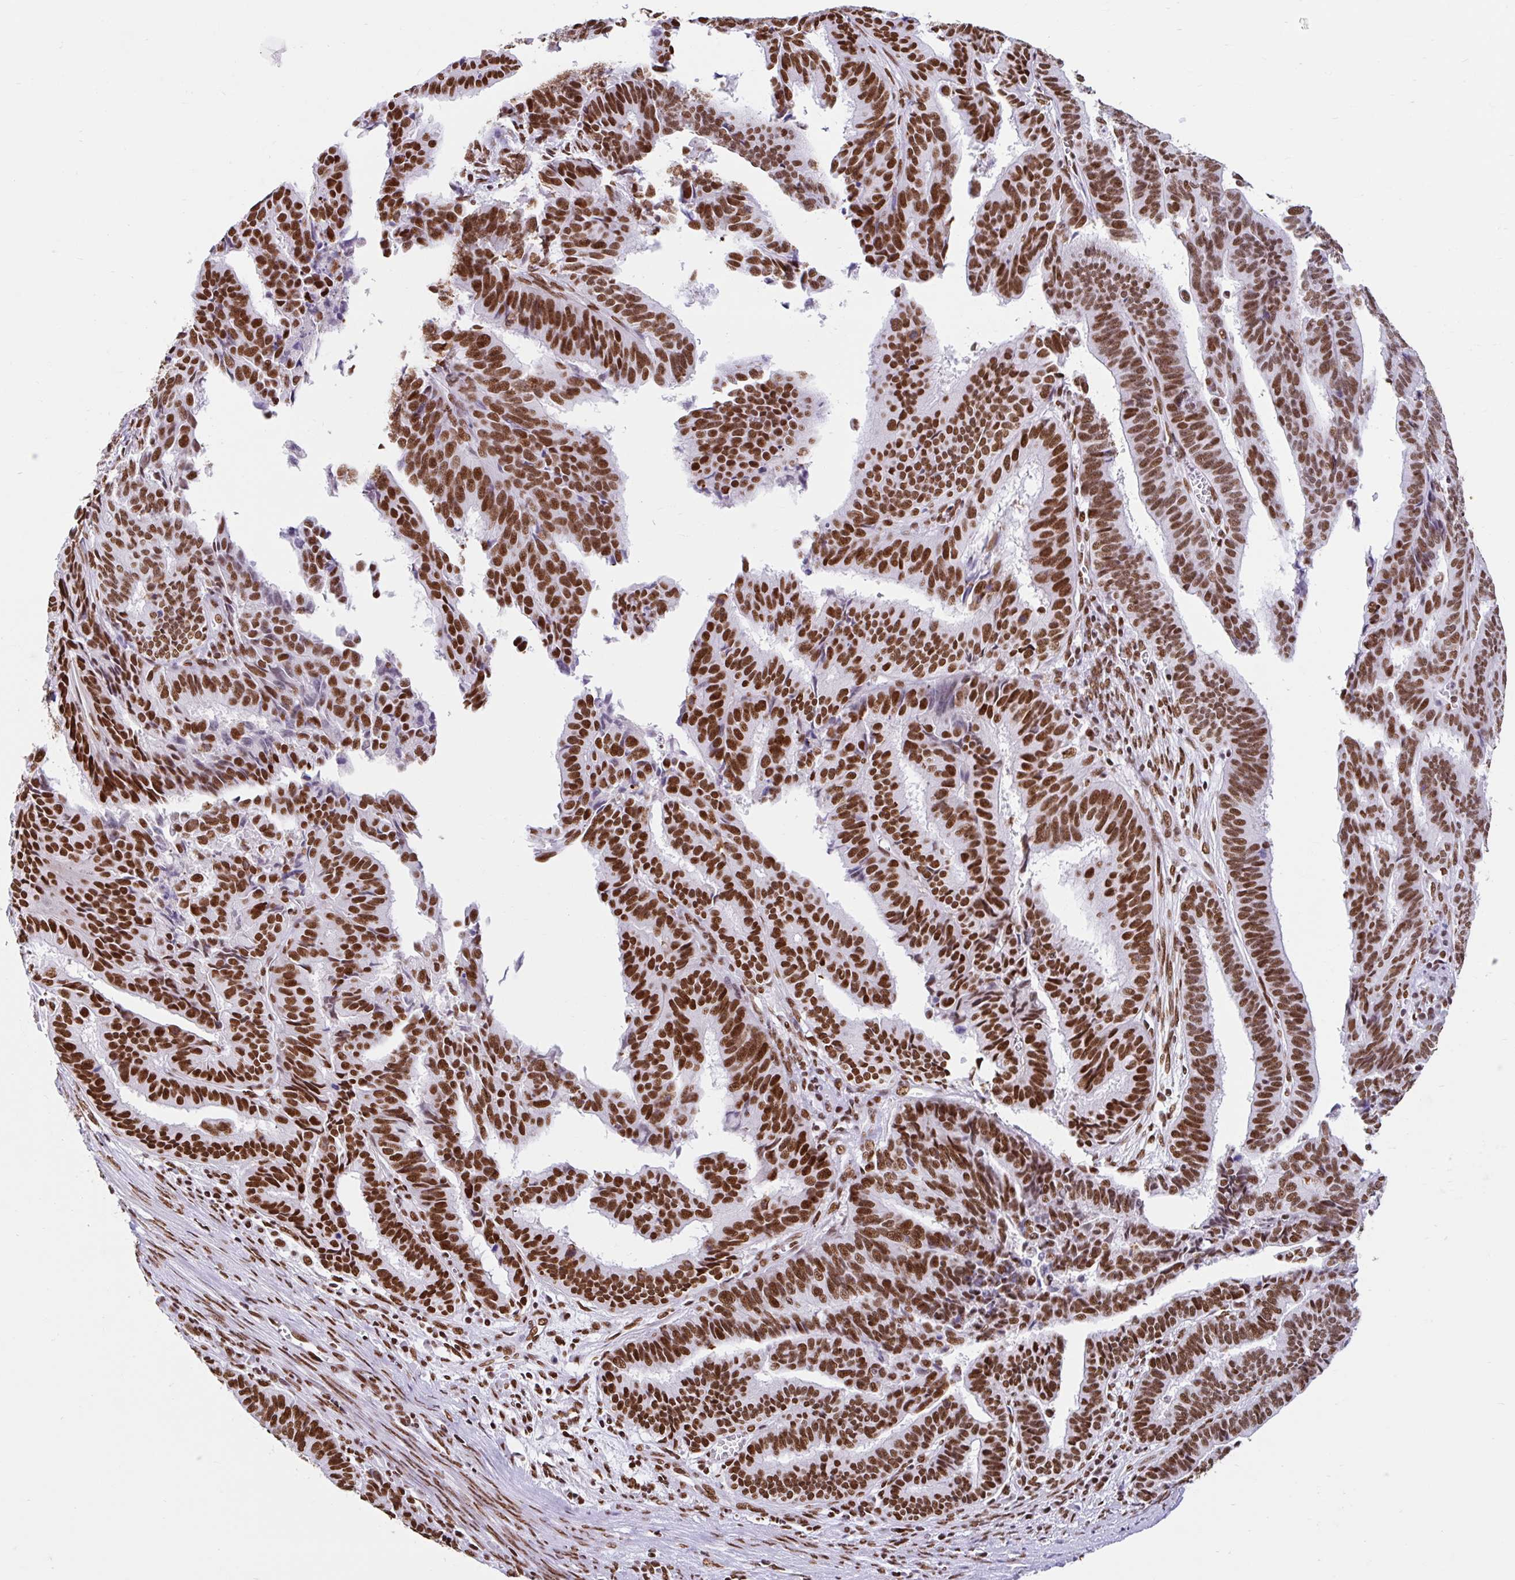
{"staining": {"intensity": "strong", "quantity": ">75%", "location": "nuclear"}, "tissue": "endometrial cancer", "cell_type": "Tumor cells", "image_type": "cancer", "snomed": [{"axis": "morphology", "description": "Adenocarcinoma, NOS"}, {"axis": "topography", "description": "Endometrium"}], "caption": "Endometrial cancer (adenocarcinoma) stained with a brown dye demonstrates strong nuclear positive positivity in approximately >75% of tumor cells.", "gene": "KHDRBS1", "patient": {"sex": "female", "age": 65}}